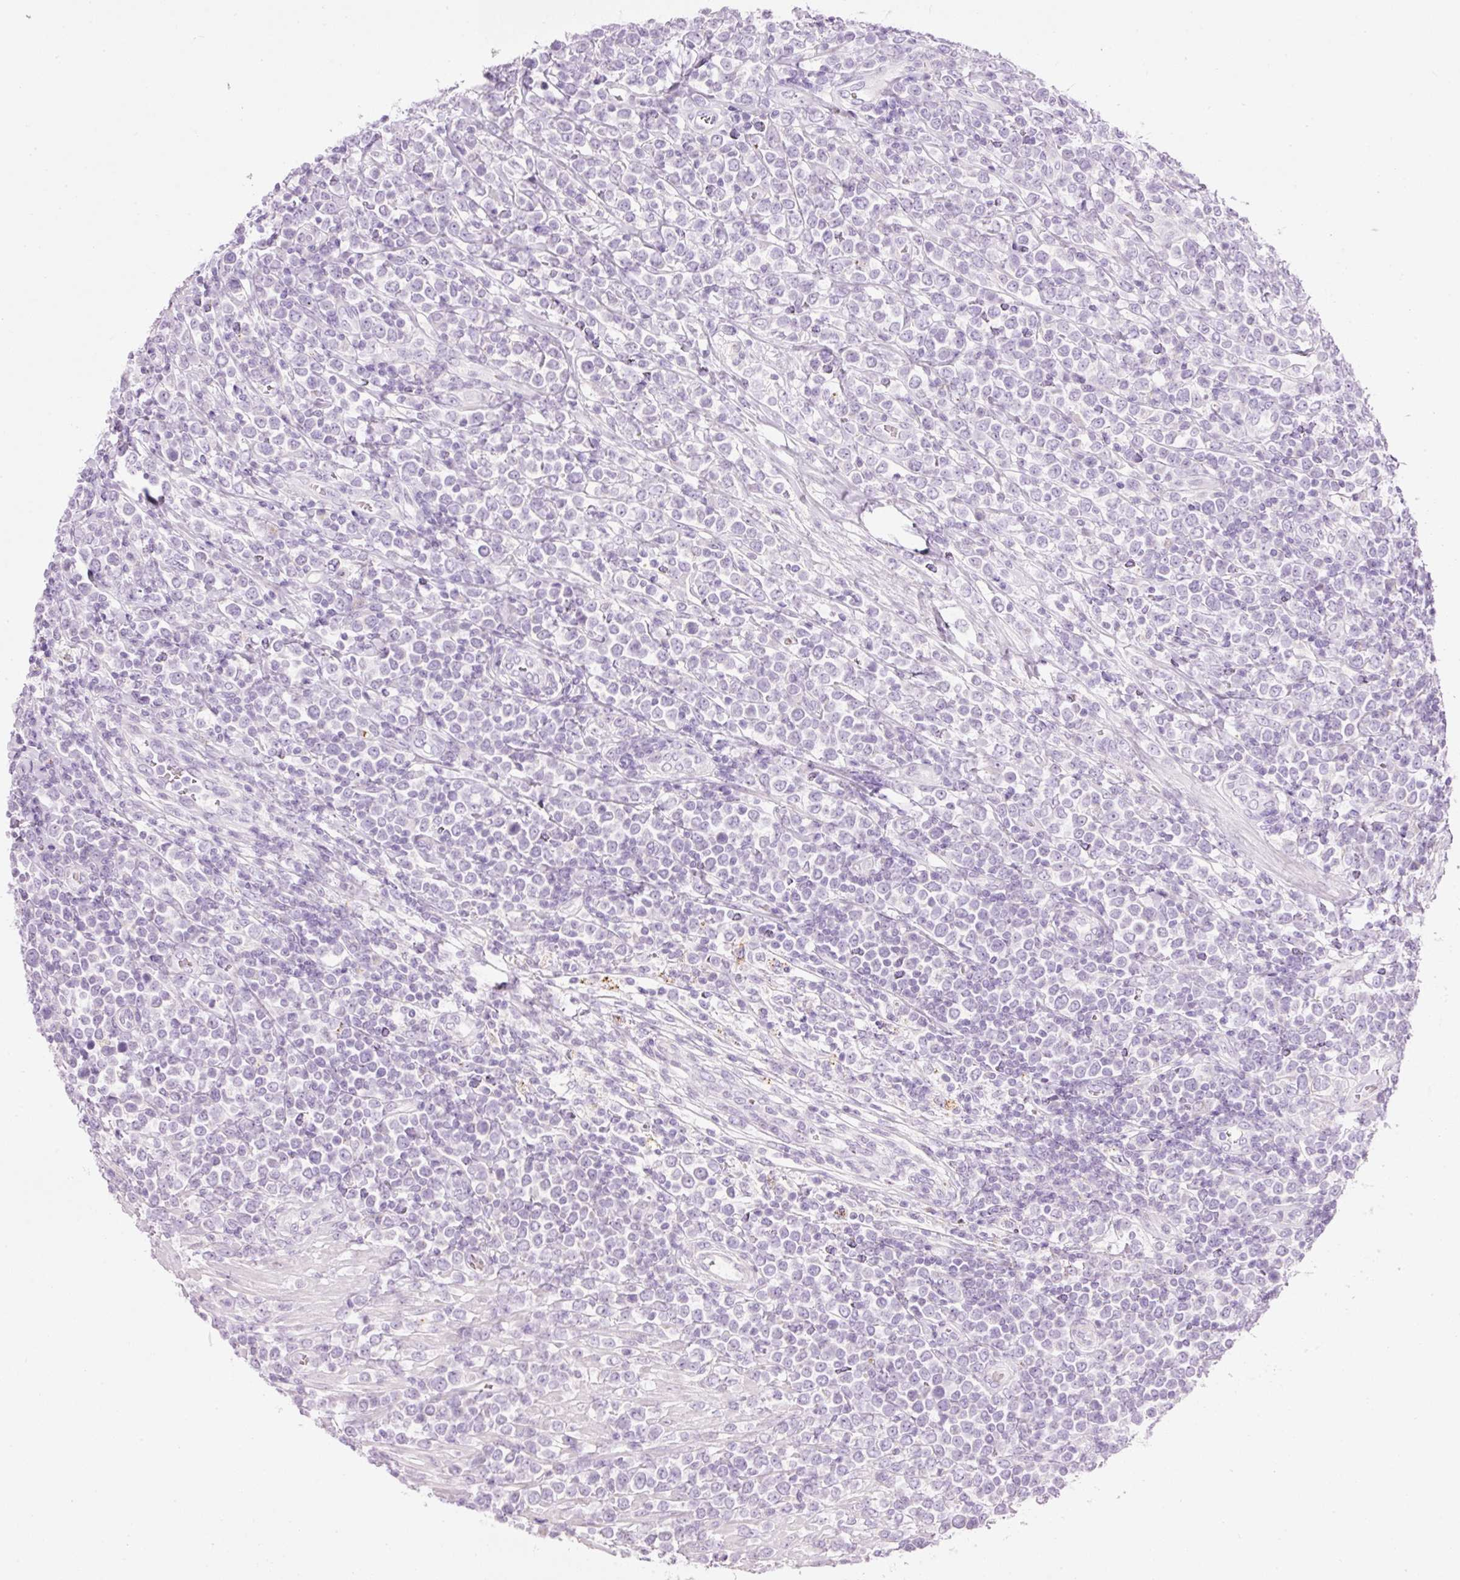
{"staining": {"intensity": "negative", "quantity": "none", "location": "none"}, "tissue": "lymphoma", "cell_type": "Tumor cells", "image_type": "cancer", "snomed": [{"axis": "morphology", "description": "Malignant lymphoma, non-Hodgkin's type, High grade"}, {"axis": "topography", "description": "Soft tissue"}], "caption": "Immunohistochemical staining of human high-grade malignant lymphoma, non-Hodgkin's type displays no significant expression in tumor cells.", "gene": "CARD16", "patient": {"sex": "female", "age": 56}}